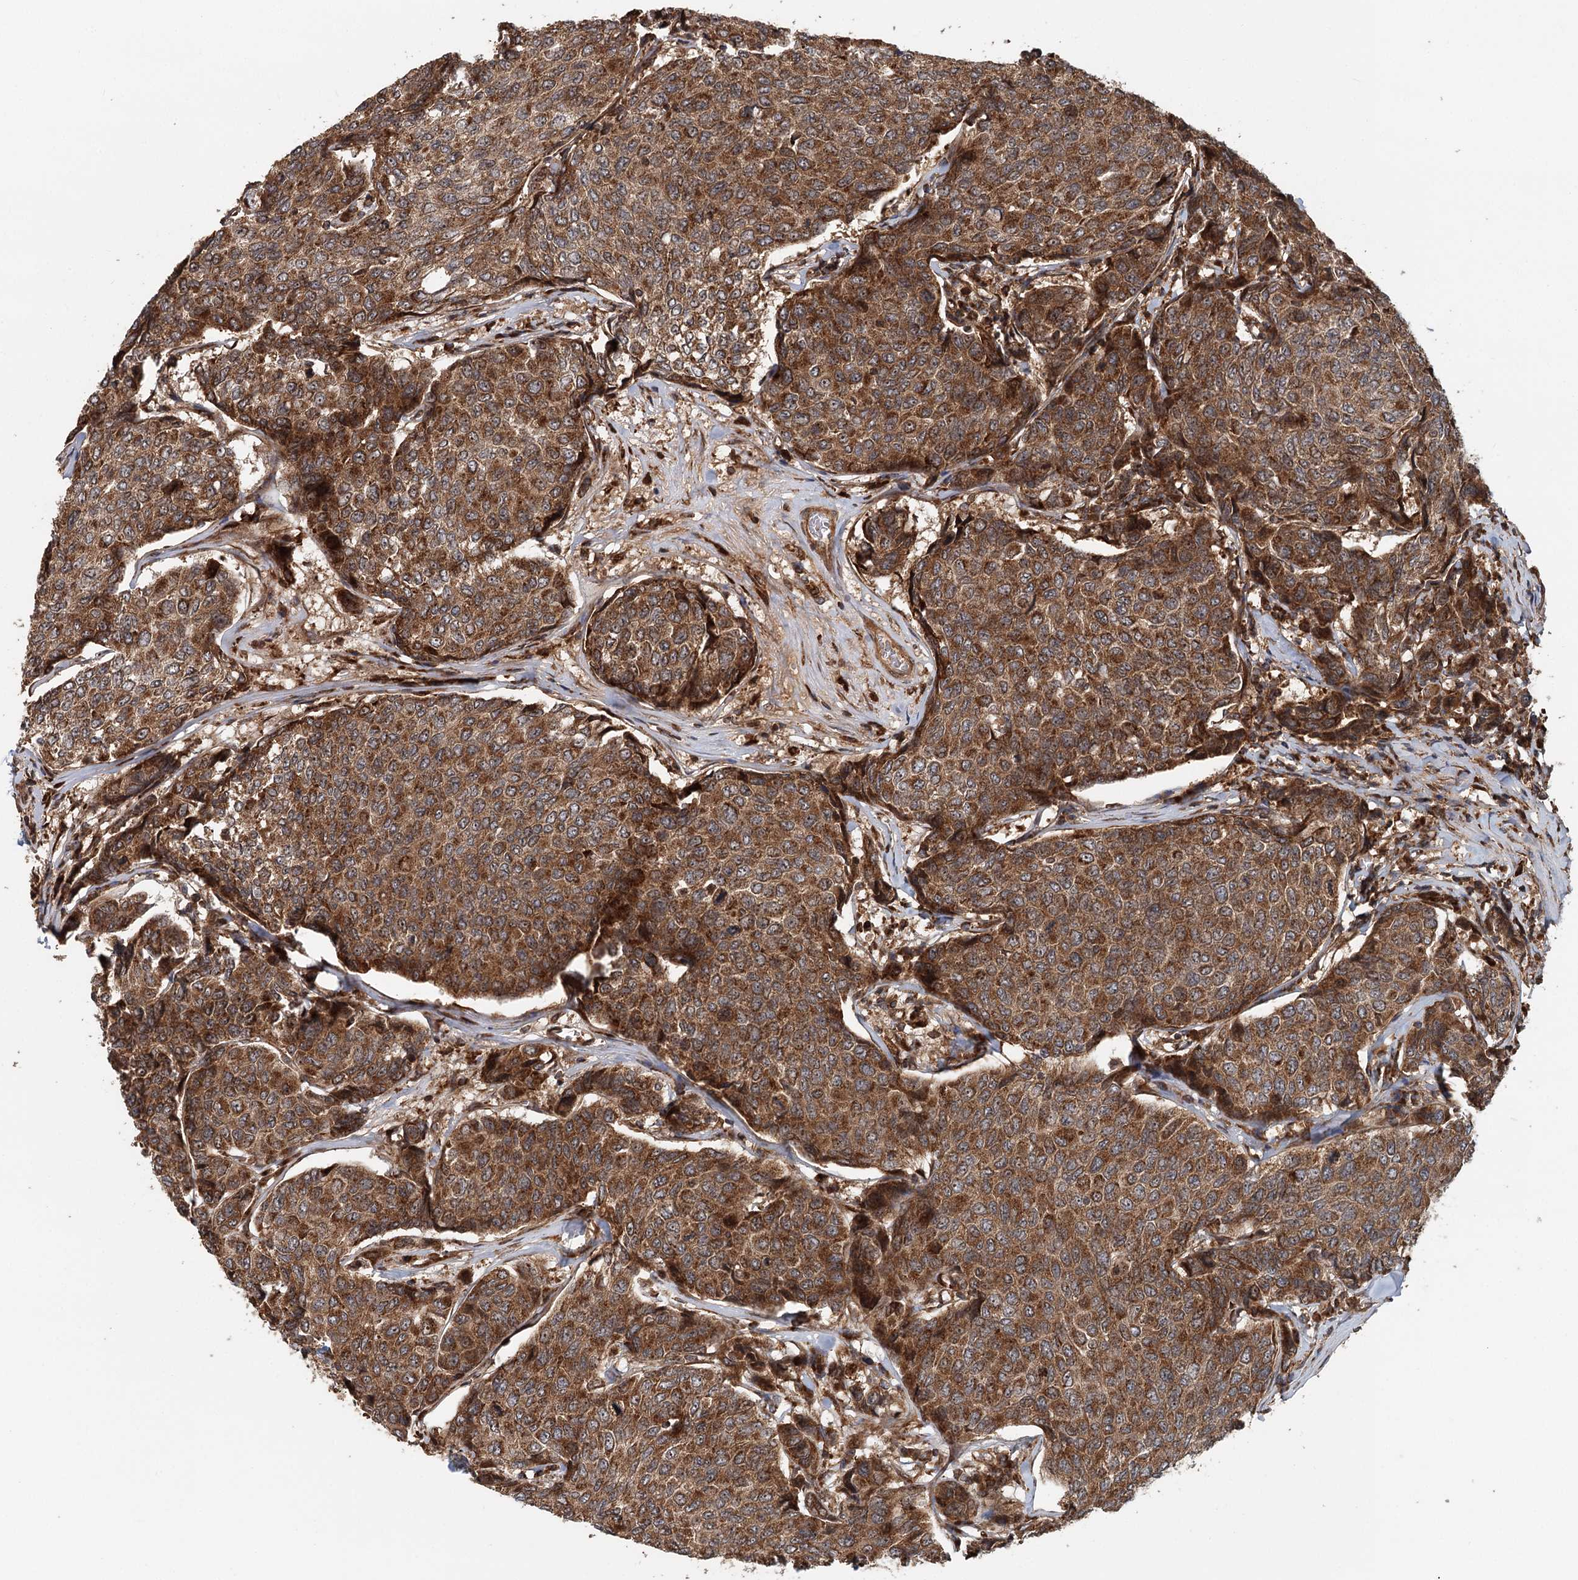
{"staining": {"intensity": "strong", "quantity": ">75%", "location": "cytoplasmic/membranous"}, "tissue": "breast cancer", "cell_type": "Tumor cells", "image_type": "cancer", "snomed": [{"axis": "morphology", "description": "Duct carcinoma"}, {"axis": "topography", "description": "Breast"}], "caption": "Infiltrating ductal carcinoma (breast) stained with IHC reveals strong cytoplasmic/membranous positivity in approximately >75% of tumor cells.", "gene": "RNF111", "patient": {"sex": "female", "age": 55}}